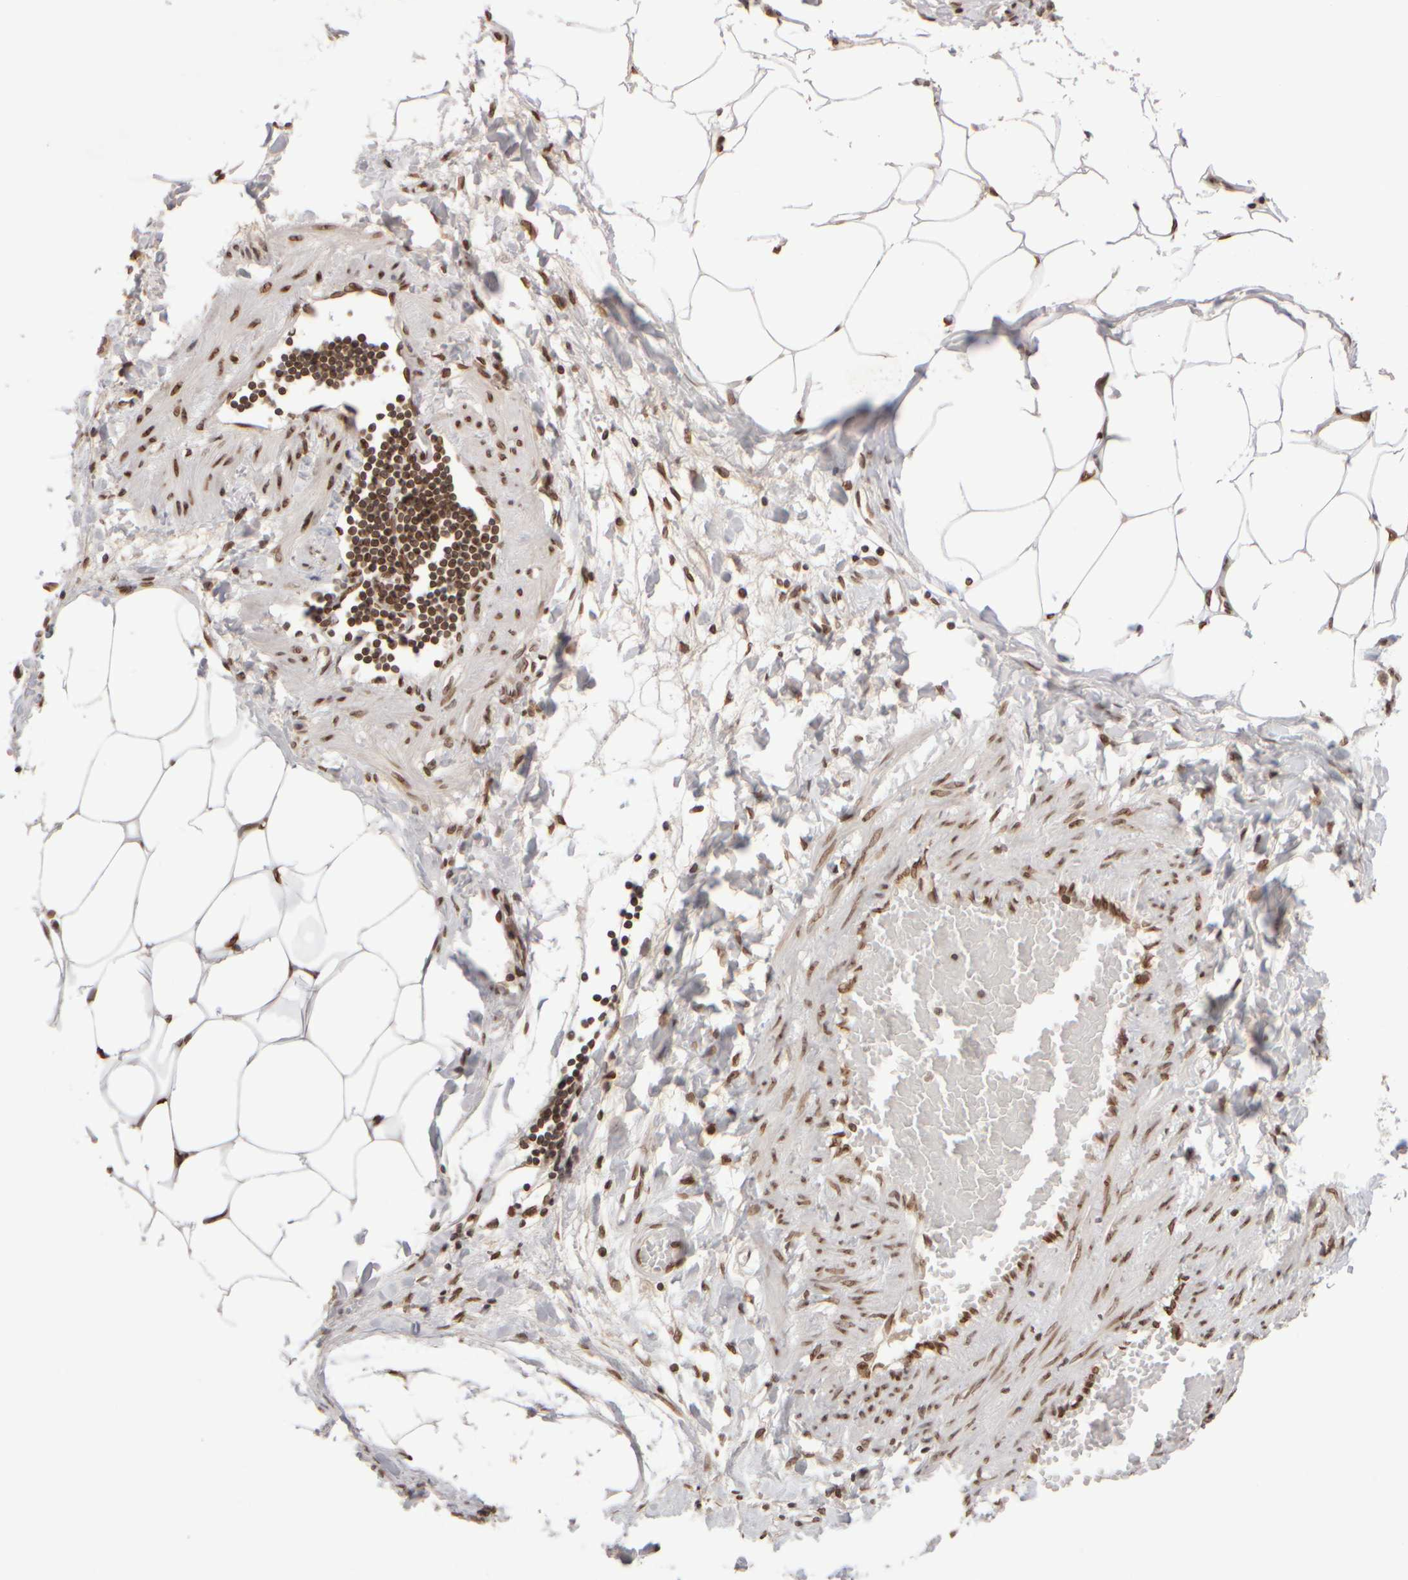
{"staining": {"intensity": "strong", "quantity": ">75%", "location": "nuclear"}, "tissue": "adipose tissue", "cell_type": "Adipocytes", "image_type": "normal", "snomed": [{"axis": "morphology", "description": "Normal tissue, NOS"}, {"axis": "morphology", "description": "Adenocarcinoma, NOS"}, {"axis": "topography", "description": "Colon"}, {"axis": "topography", "description": "Peripheral nerve tissue"}], "caption": "Immunohistochemistry (IHC) micrograph of normal adipose tissue: adipose tissue stained using immunohistochemistry shows high levels of strong protein expression localized specifically in the nuclear of adipocytes, appearing as a nuclear brown color.", "gene": "ZC3HC1", "patient": {"sex": "male", "age": 14}}